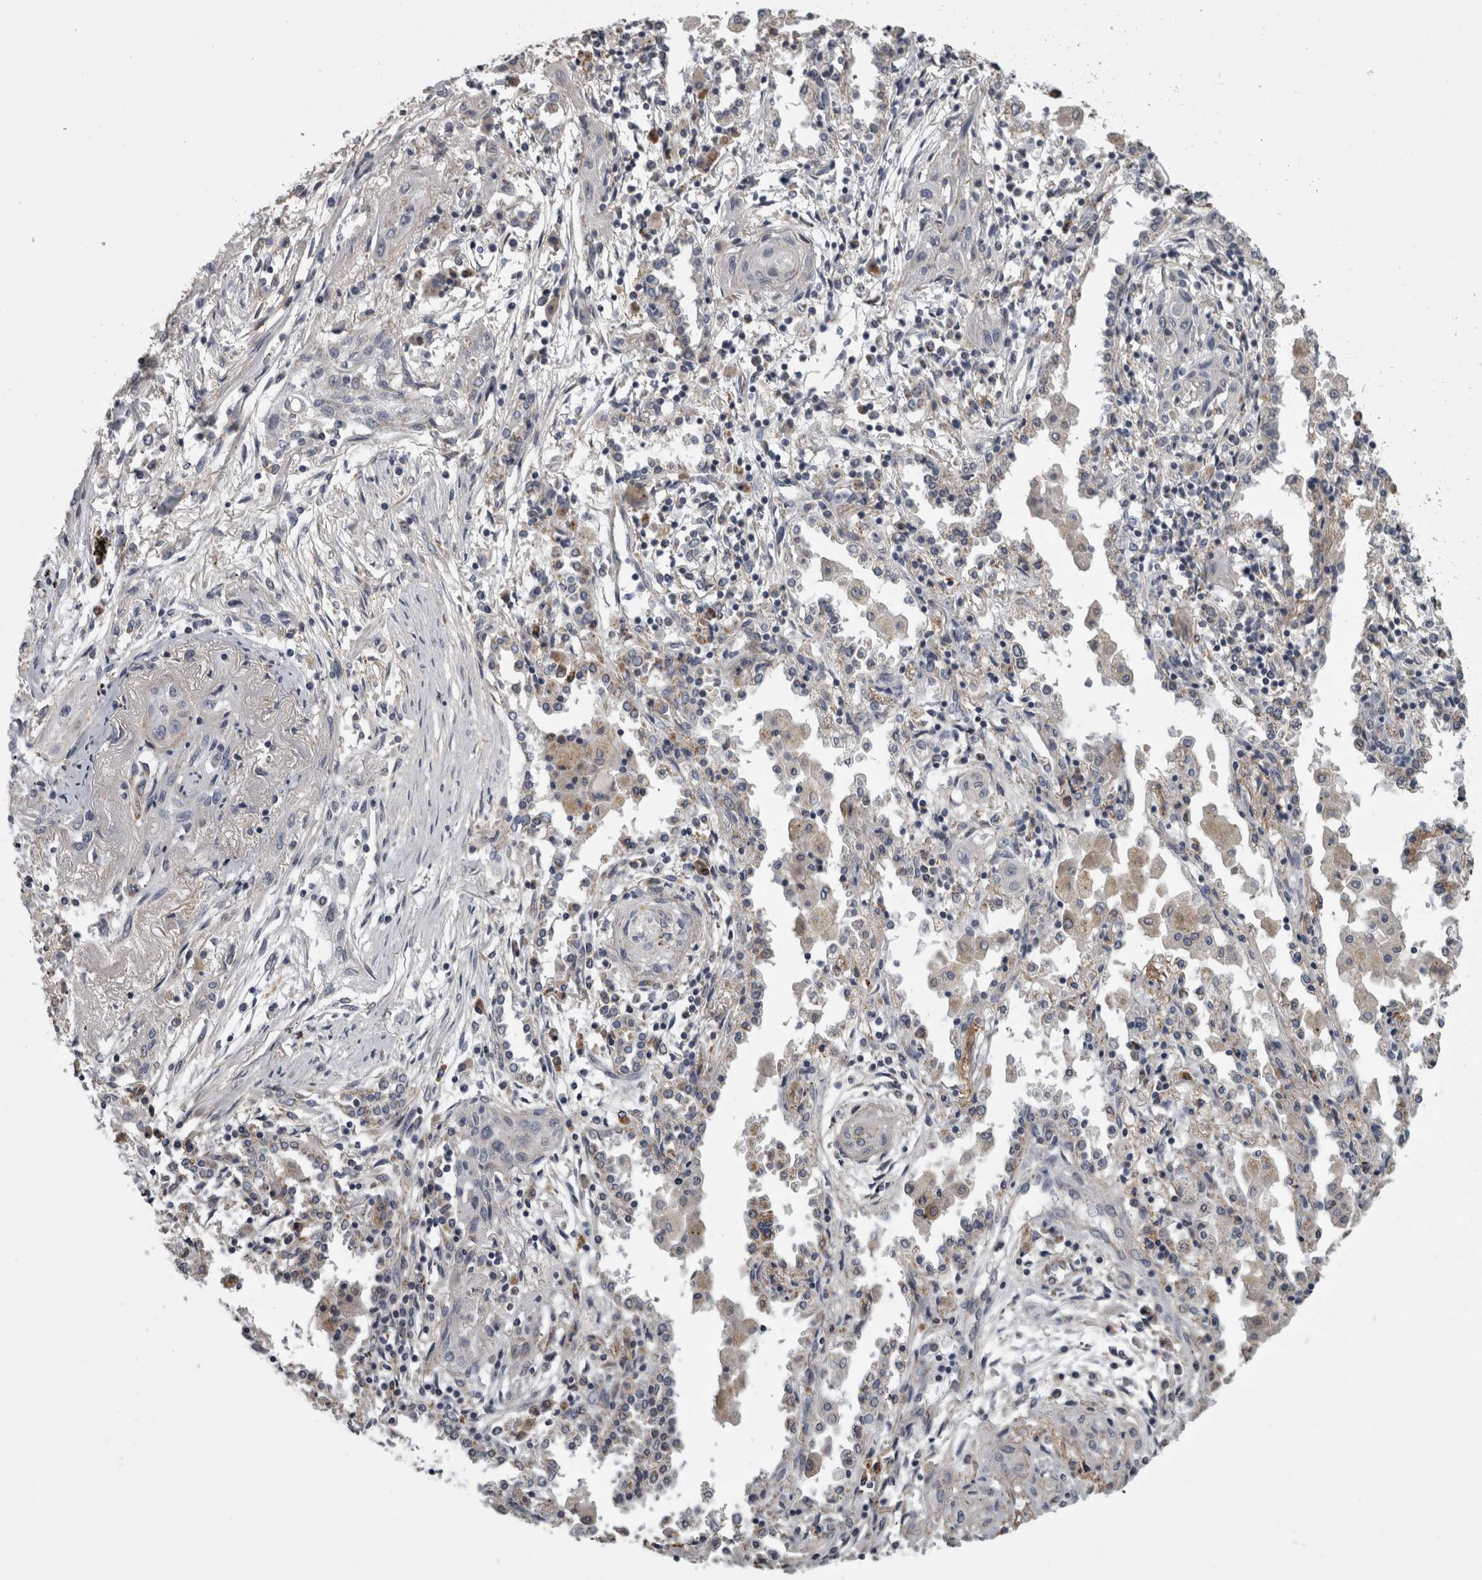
{"staining": {"intensity": "negative", "quantity": "none", "location": "none"}, "tissue": "lung cancer", "cell_type": "Tumor cells", "image_type": "cancer", "snomed": [{"axis": "morphology", "description": "Squamous cell carcinoma, NOS"}, {"axis": "topography", "description": "Lung"}], "caption": "The micrograph demonstrates no staining of tumor cells in squamous cell carcinoma (lung).", "gene": "FRK", "patient": {"sex": "female", "age": 47}}